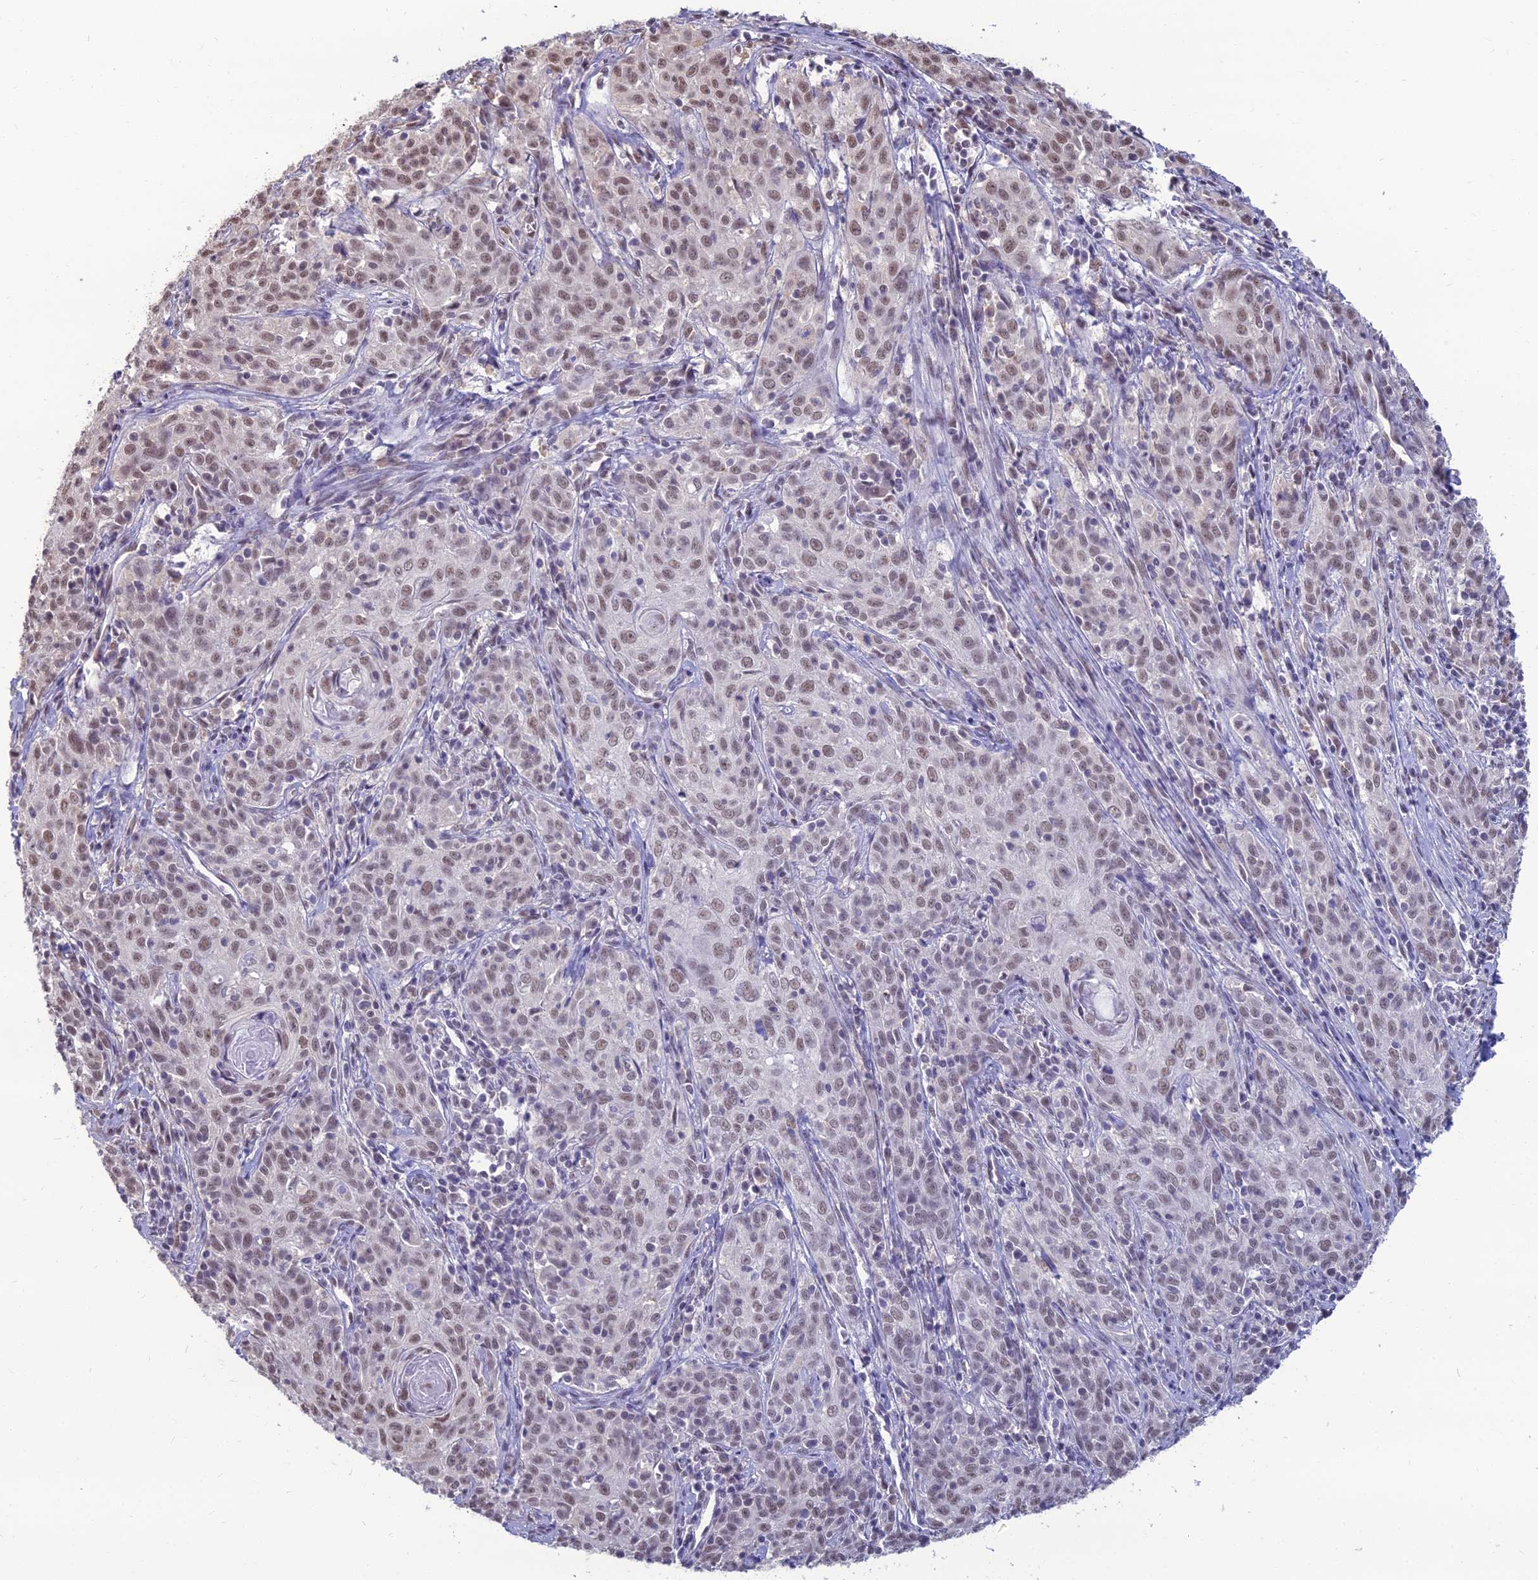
{"staining": {"intensity": "weak", "quantity": ">75%", "location": "nuclear"}, "tissue": "cervical cancer", "cell_type": "Tumor cells", "image_type": "cancer", "snomed": [{"axis": "morphology", "description": "Squamous cell carcinoma, NOS"}, {"axis": "topography", "description": "Cervix"}], "caption": "High-magnification brightfield microscopy of cervical cancer stained with DAB (3,3'-diaminobenzidine) (brown) and counterstained with hematoxylin (blue). tumor cells exhibit weak nuclear positivity is seen in about>75% of cells.", "gene": "SRSF7", "patient": {"sex": "female", "age": 57}}